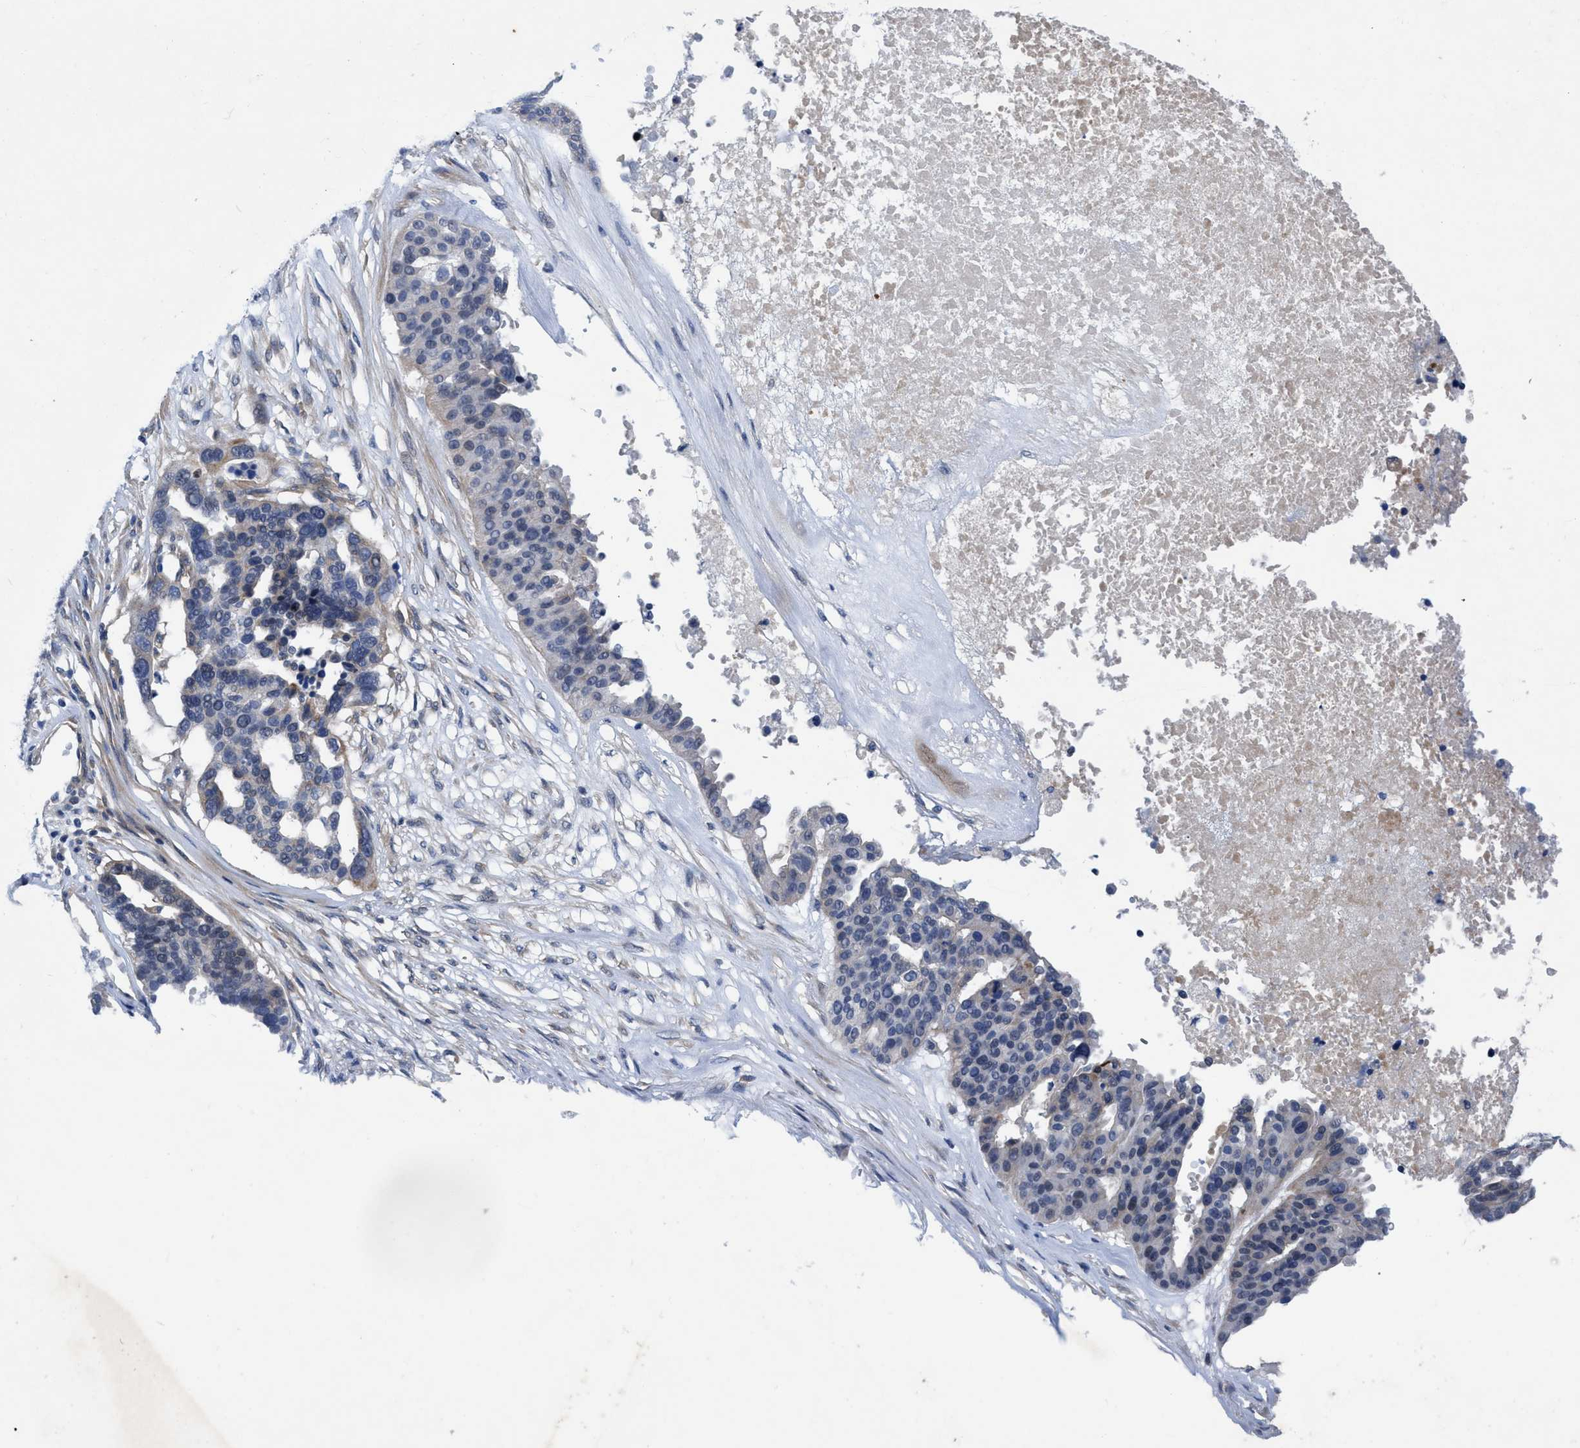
{"staining": {"intensity": "moderate", "quantity": "<25%", "location": "cytoplasmic/membranous"}, "tissue": "ovarian cancer", "cell_type": "Tumor cells", "image_type": "cancer", "snomed": [{"axis": "morphology", "description": "Cystadenocarcinoma, serous, NOS"}, {"axis": "topography", "description": "Ovary"}], "caption": "Ovarian cancer (serous cystadenocarcinoma) stained with DAB (3,3'-diaminobenzidine) IHC shows low levels of moderate cytoplasmic/membranous positivity in about <25% of tumor cells.", "gene": "NDEL1", "patient": {"sex": "female", "age": 59}}